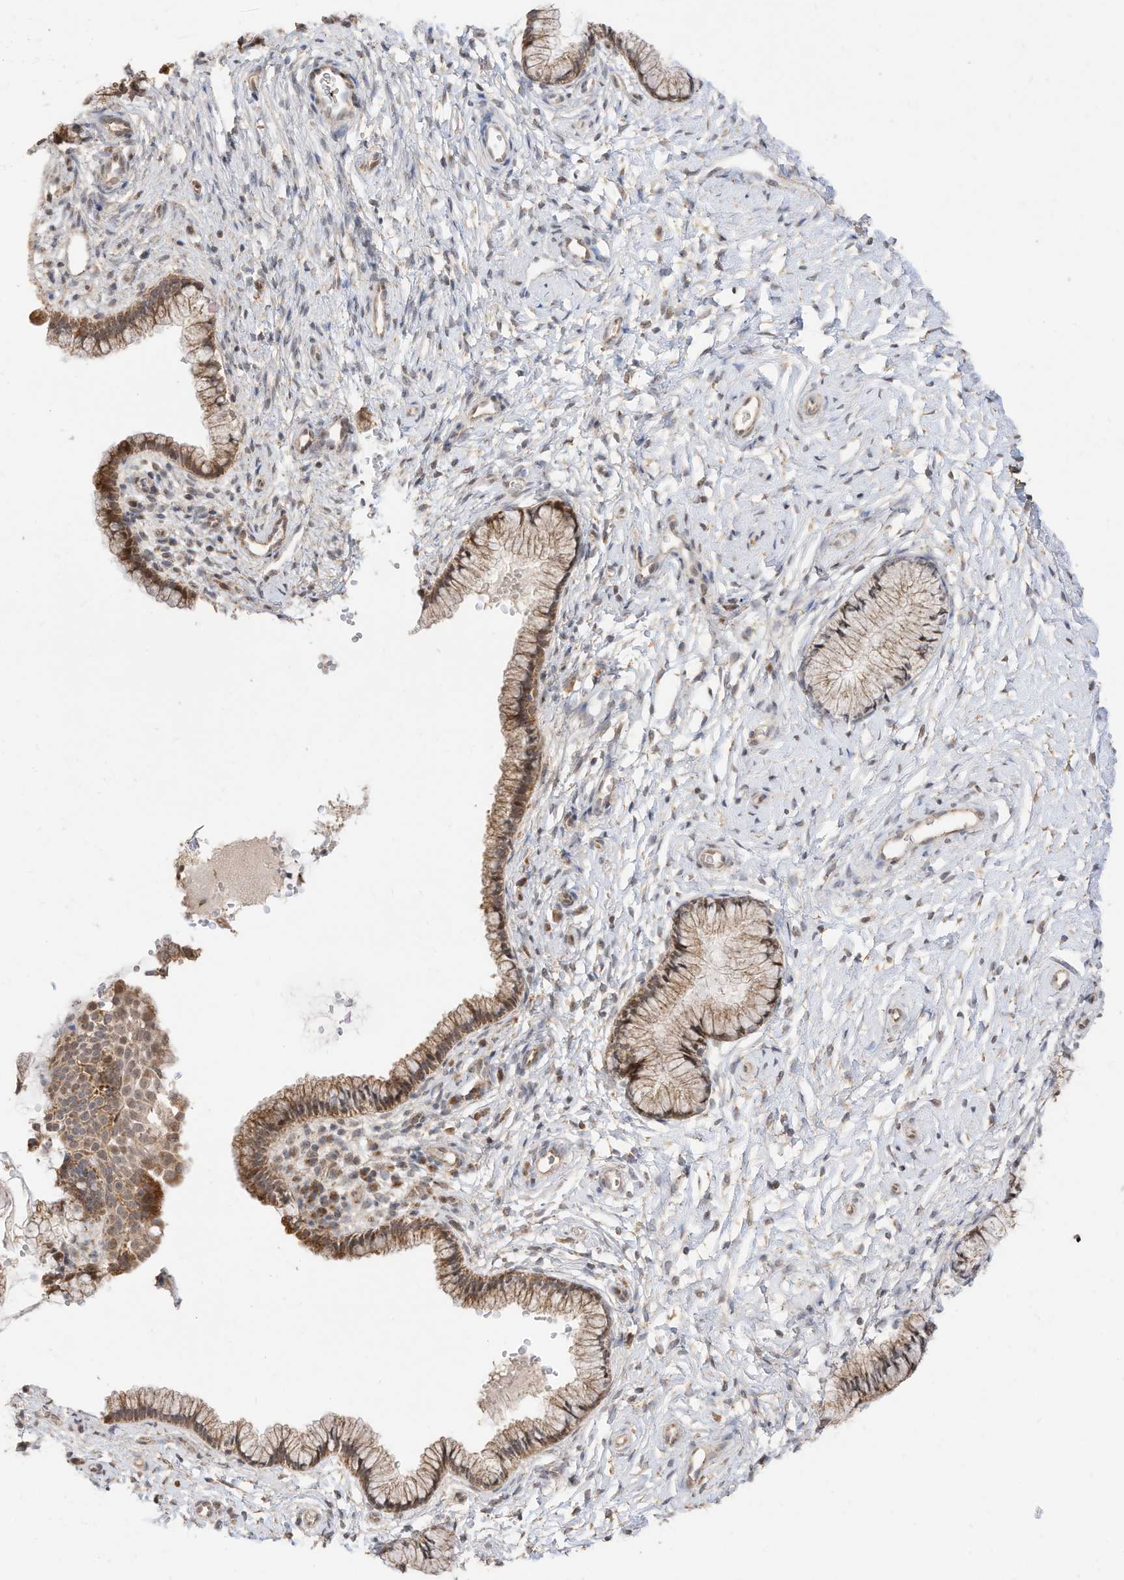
{"staining": {"intensity": "moderate", "quantity": "25%-75%", "location": "cytoplasmic/membranous"}, "tissue": "cervix", "cell_type": "Glandular cells", "image_type": "normal", "snomed": [{"axis": "morphology", "description": "Normal tissue, NOS"}, {"axis": "topography", "description": "Cervix"}], "caption": "Immunohistochemistry of benign cervix displays medium levels of moderate cytoplasmic/membranous staining in about 25%-75% of glandular cells.", "gene": "CAGE1", "patient": {"sex": "female", "age": 33}}